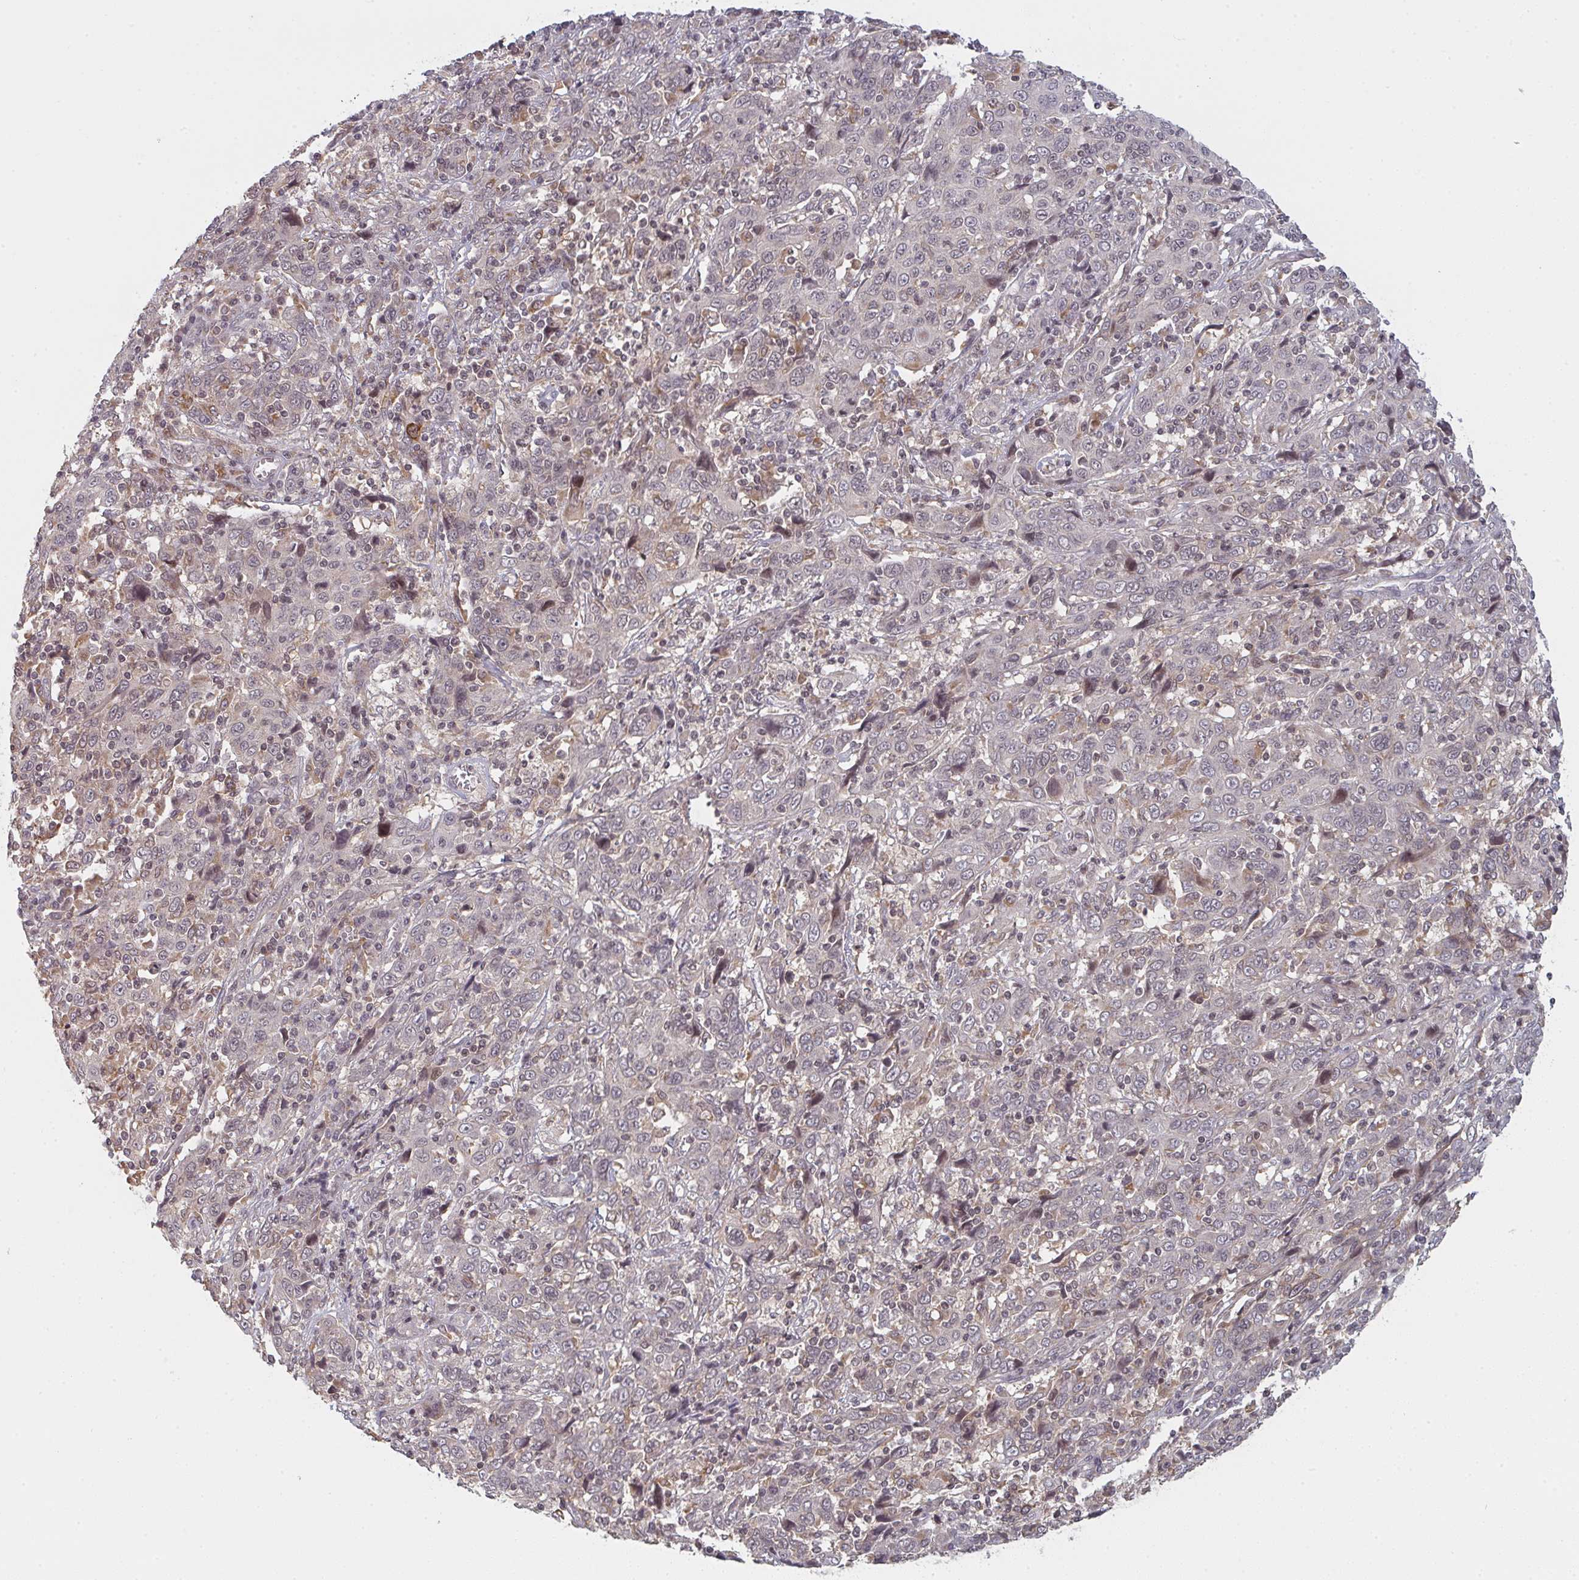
{"staining": {"intensity": "negative", "quantity": "none", "location": "none"}, "tissue": "cervical cancer", "cell_type": "Tumor cells", "image_type": "cancer", "snomed": [{"axis": "morphology", "description": "Squamous cell carcinoma, NOS"}, {"axis": "topography", "description": "Cervix"}], "caption": "This is a micrograph of immunohistochemistry (IHC) staining of cervical squamous cell carcinoma, which shows no staining in tumor cells.", "gene": "DCST1", "patient": {"sex": "female", "age": 46}}